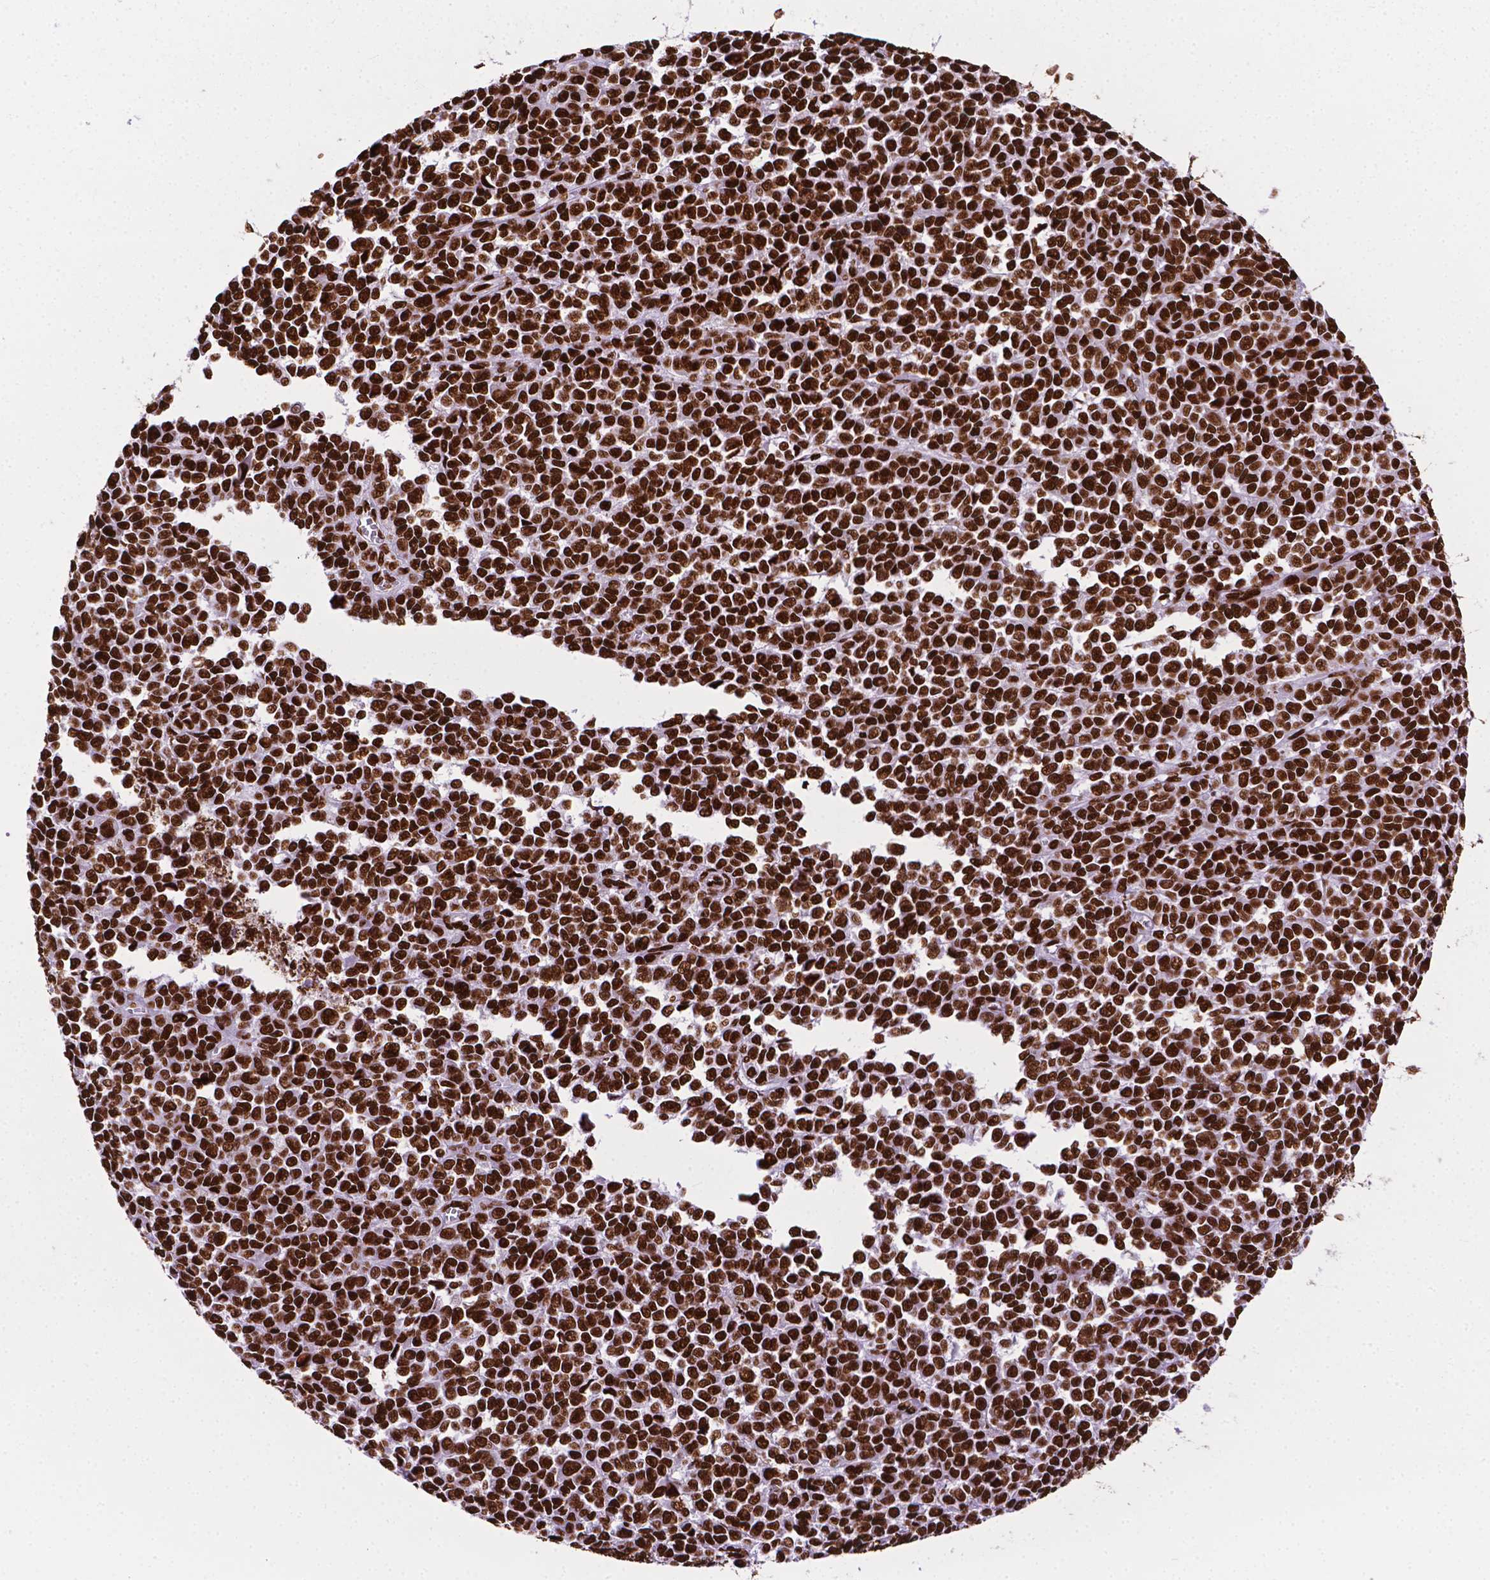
{"staining": {"intensity": "strong", "quantity": ">75%", "location": "nuclear"}, "tissue": "melanoma", "cell_type": "Tumor cells", "image_type": "cancer", "snomed": [{"axis": "morphology", "description": "Malignant melanoma, NOS"}, {"axis": "topography", "description": "Skin"}], "caption": "Immunohistochemistry staining of malignant melanoma, which reveals high levels of strong nuclear positivity in about >75% of tumor cells indicating strong nuclear protein staining. The staining was performed using DAB (3,3'-diaminobenzidine) (brown) for protein detection and nuclei were counterstained in hematoxylin (blue).", "gene": "SMIM5", "patient": {"sex": "female", "age": 95}}